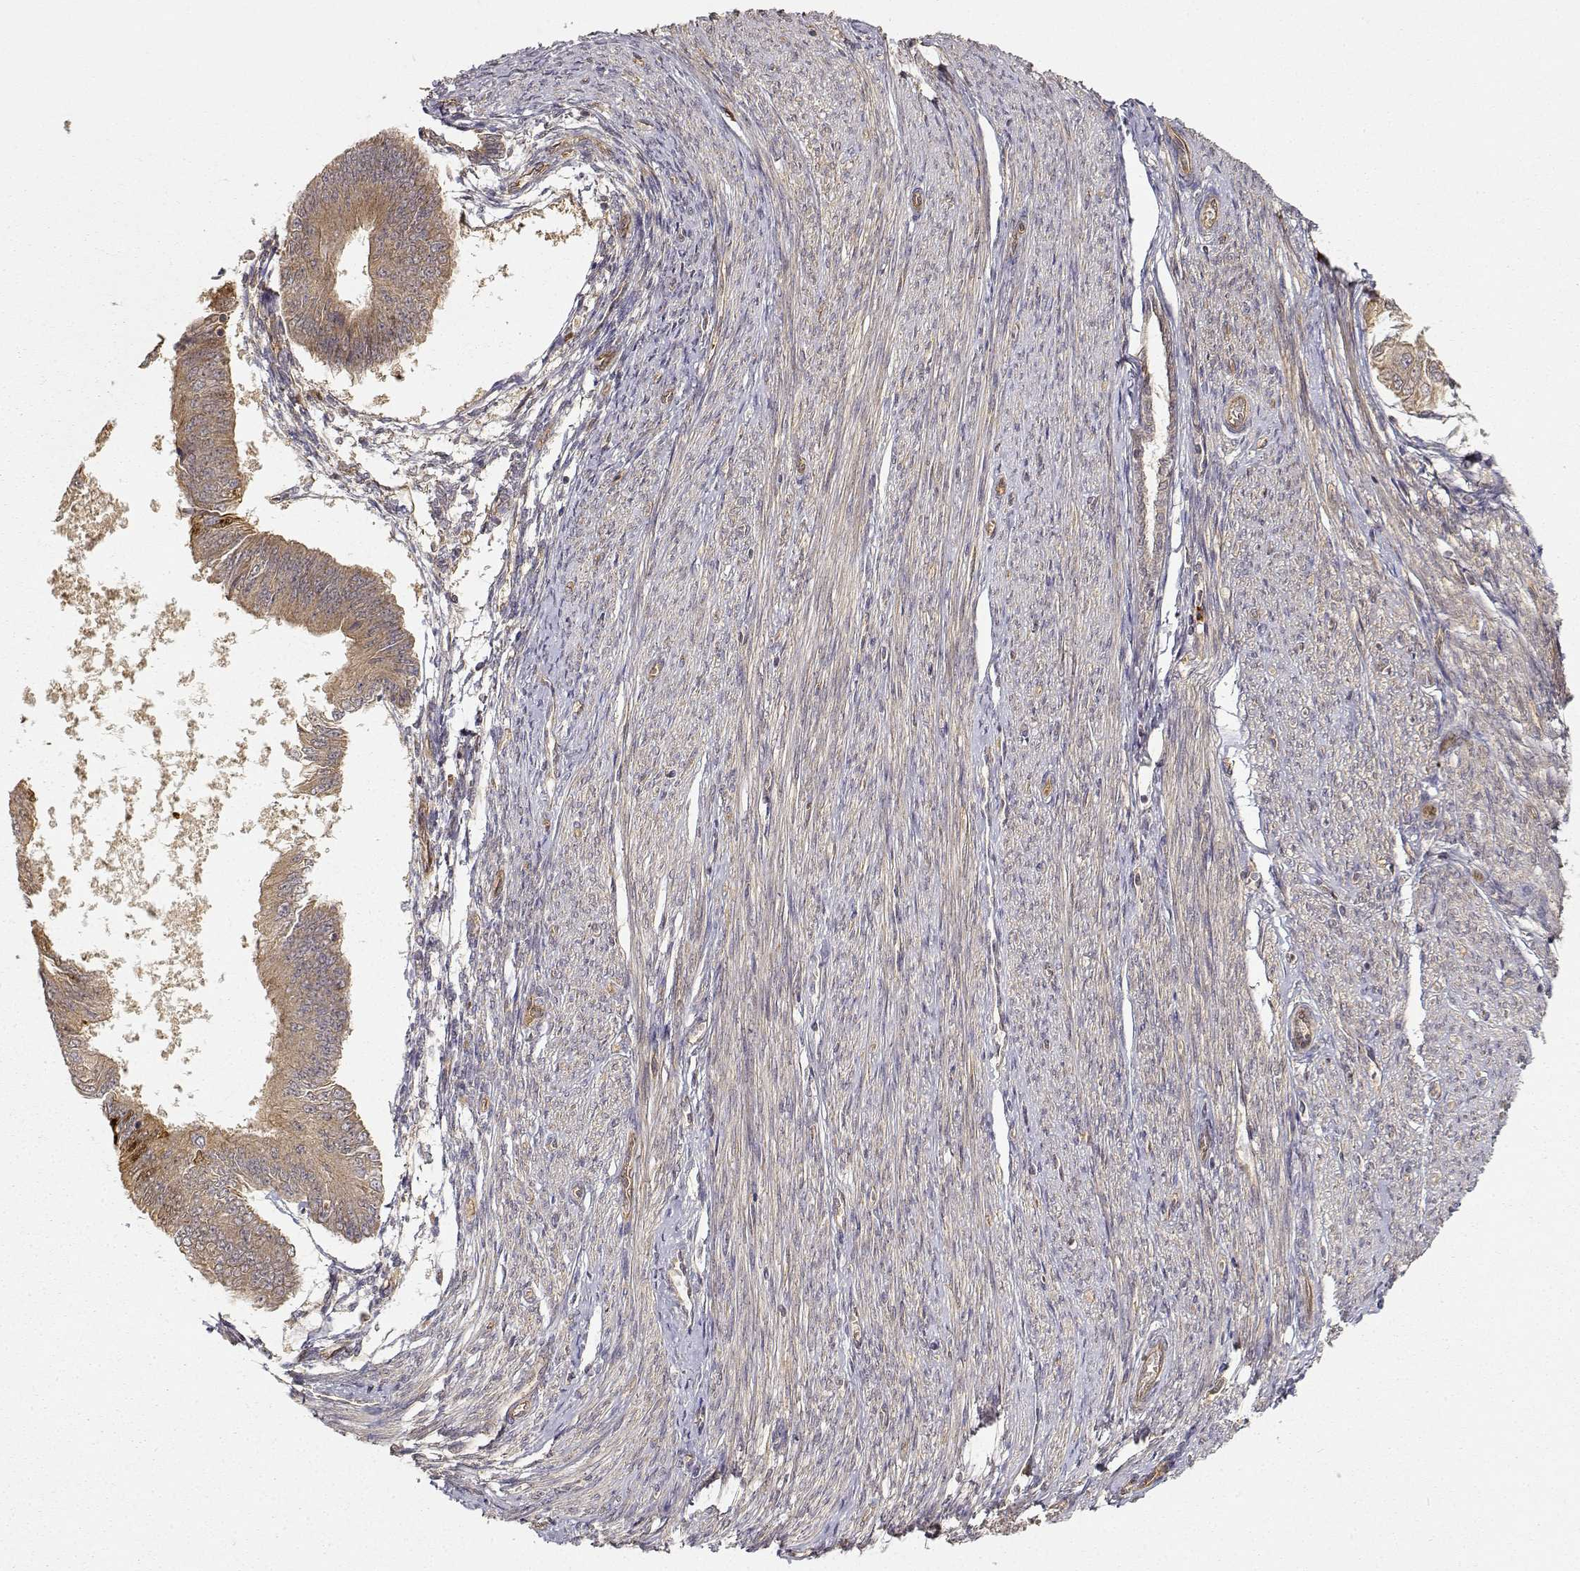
{"staining": {"intensity": "weak", "quantity": ">75%", "location": "cytoplasmic/membranous"}, "tissue": "endometrial cancer", "cell_type": "Tumor cells", "image_type": "cancer", "snomed": [{"axis": "morphology", "description": "Adenocarcinoma, NOS"}, {"axis": "topography", "description": "Endometrium"}], "caption": "An image of human adenocarcinoma (endometrial) stained for a protein shows weak cytoplasmic/membranous brown staining in tumor cells.", "gene": "CDK5RAP2", "patient": {"sex": "female", "age": 58}}